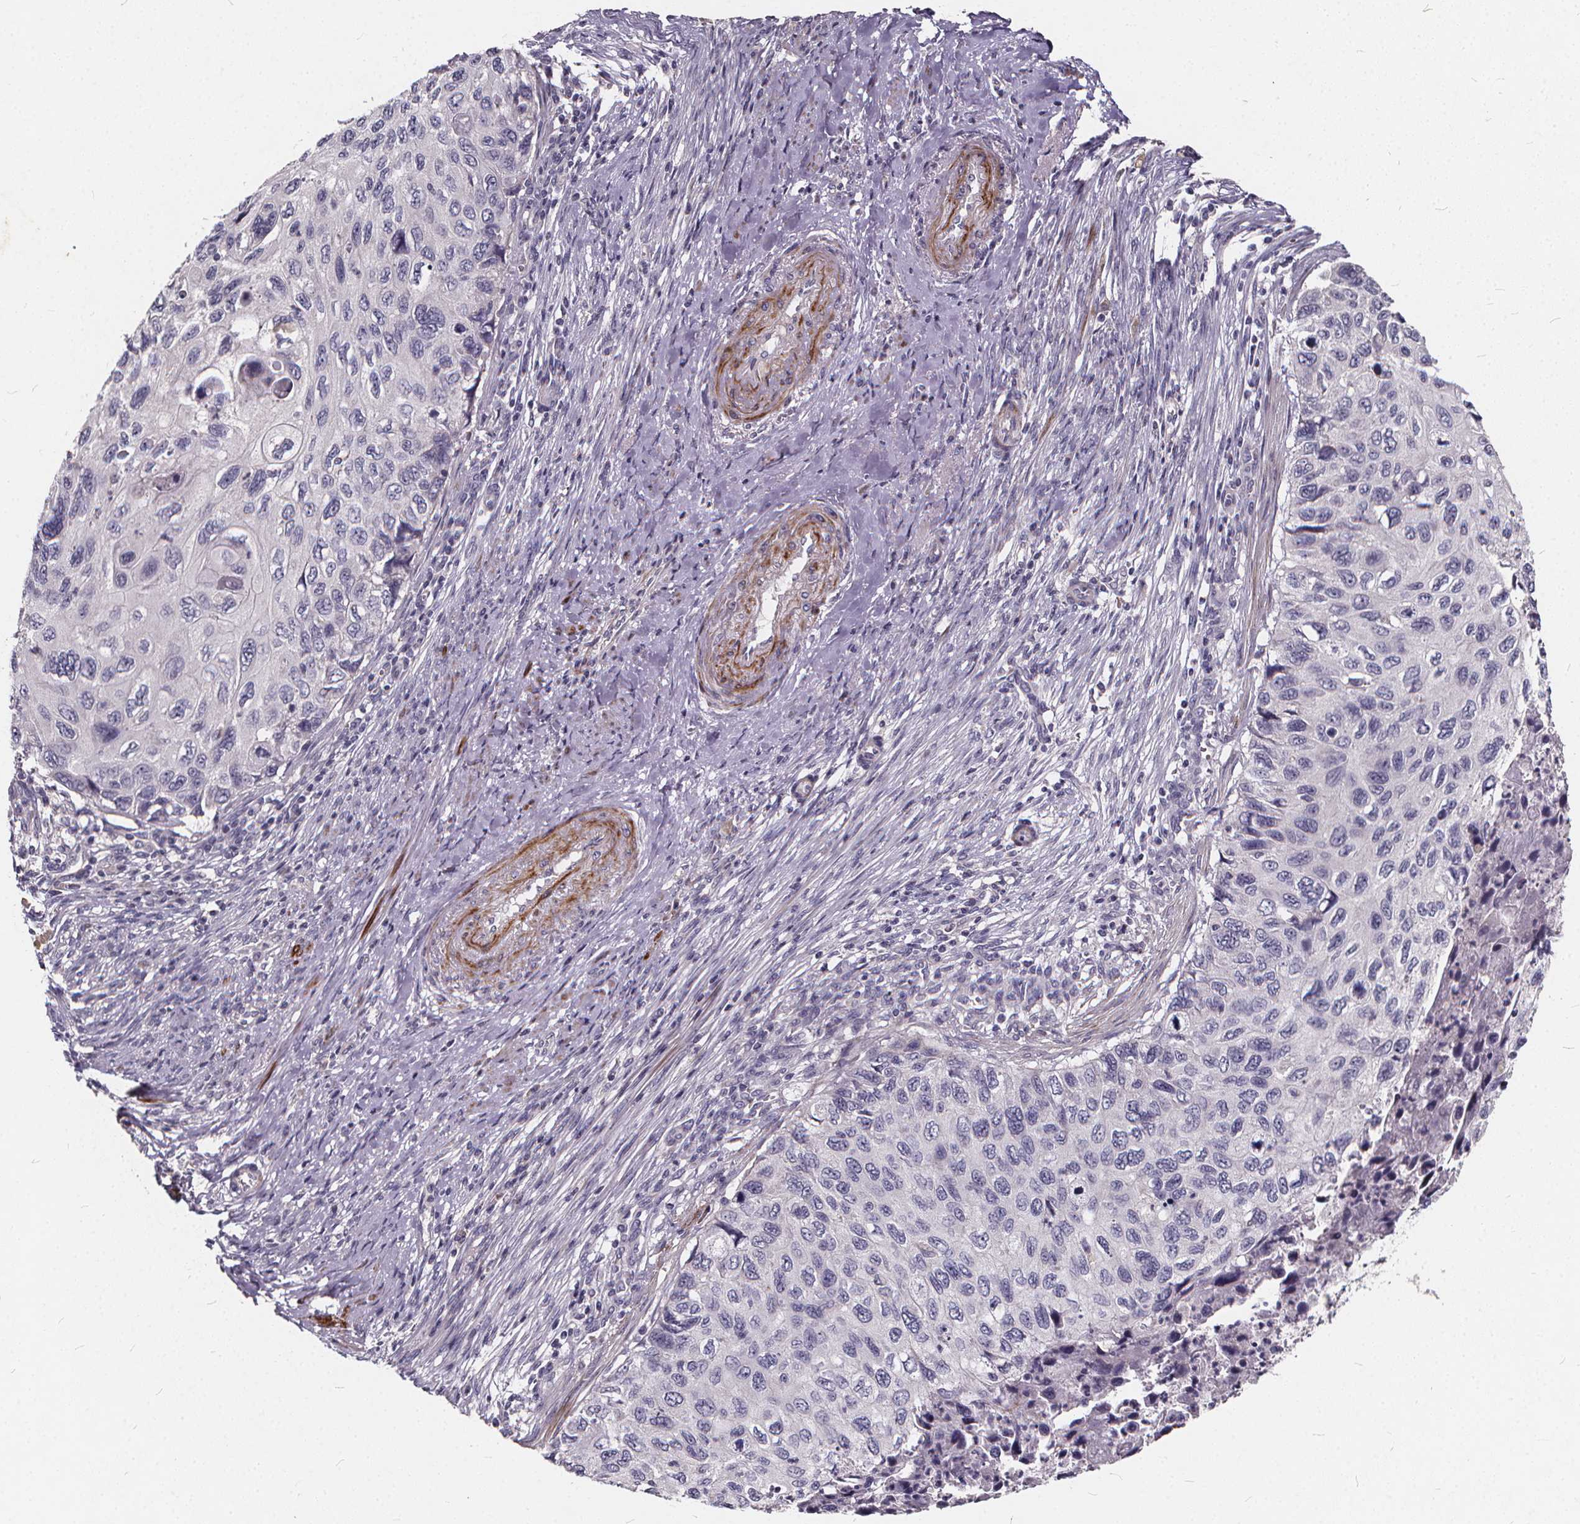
{"staining": {"intensity": "negative", "quantity": "none", "location": "none"}, "tissue": "cervical cancer", "cell_type": "Tumor cells", "image_type": "cancer", "snomed": [{"axis": "morphology", "description": "Squamous cell carcinoma, NOS"}, {"axis": "topography", "description": "Cervix"}], "caption": "A photomicrograph of cervical squamous cell carcinoma stained for a protein exhibits no brown staining in tumor cells.", "gene": "TSPAN14", "patient": {"sex": "female", "age": 70}}